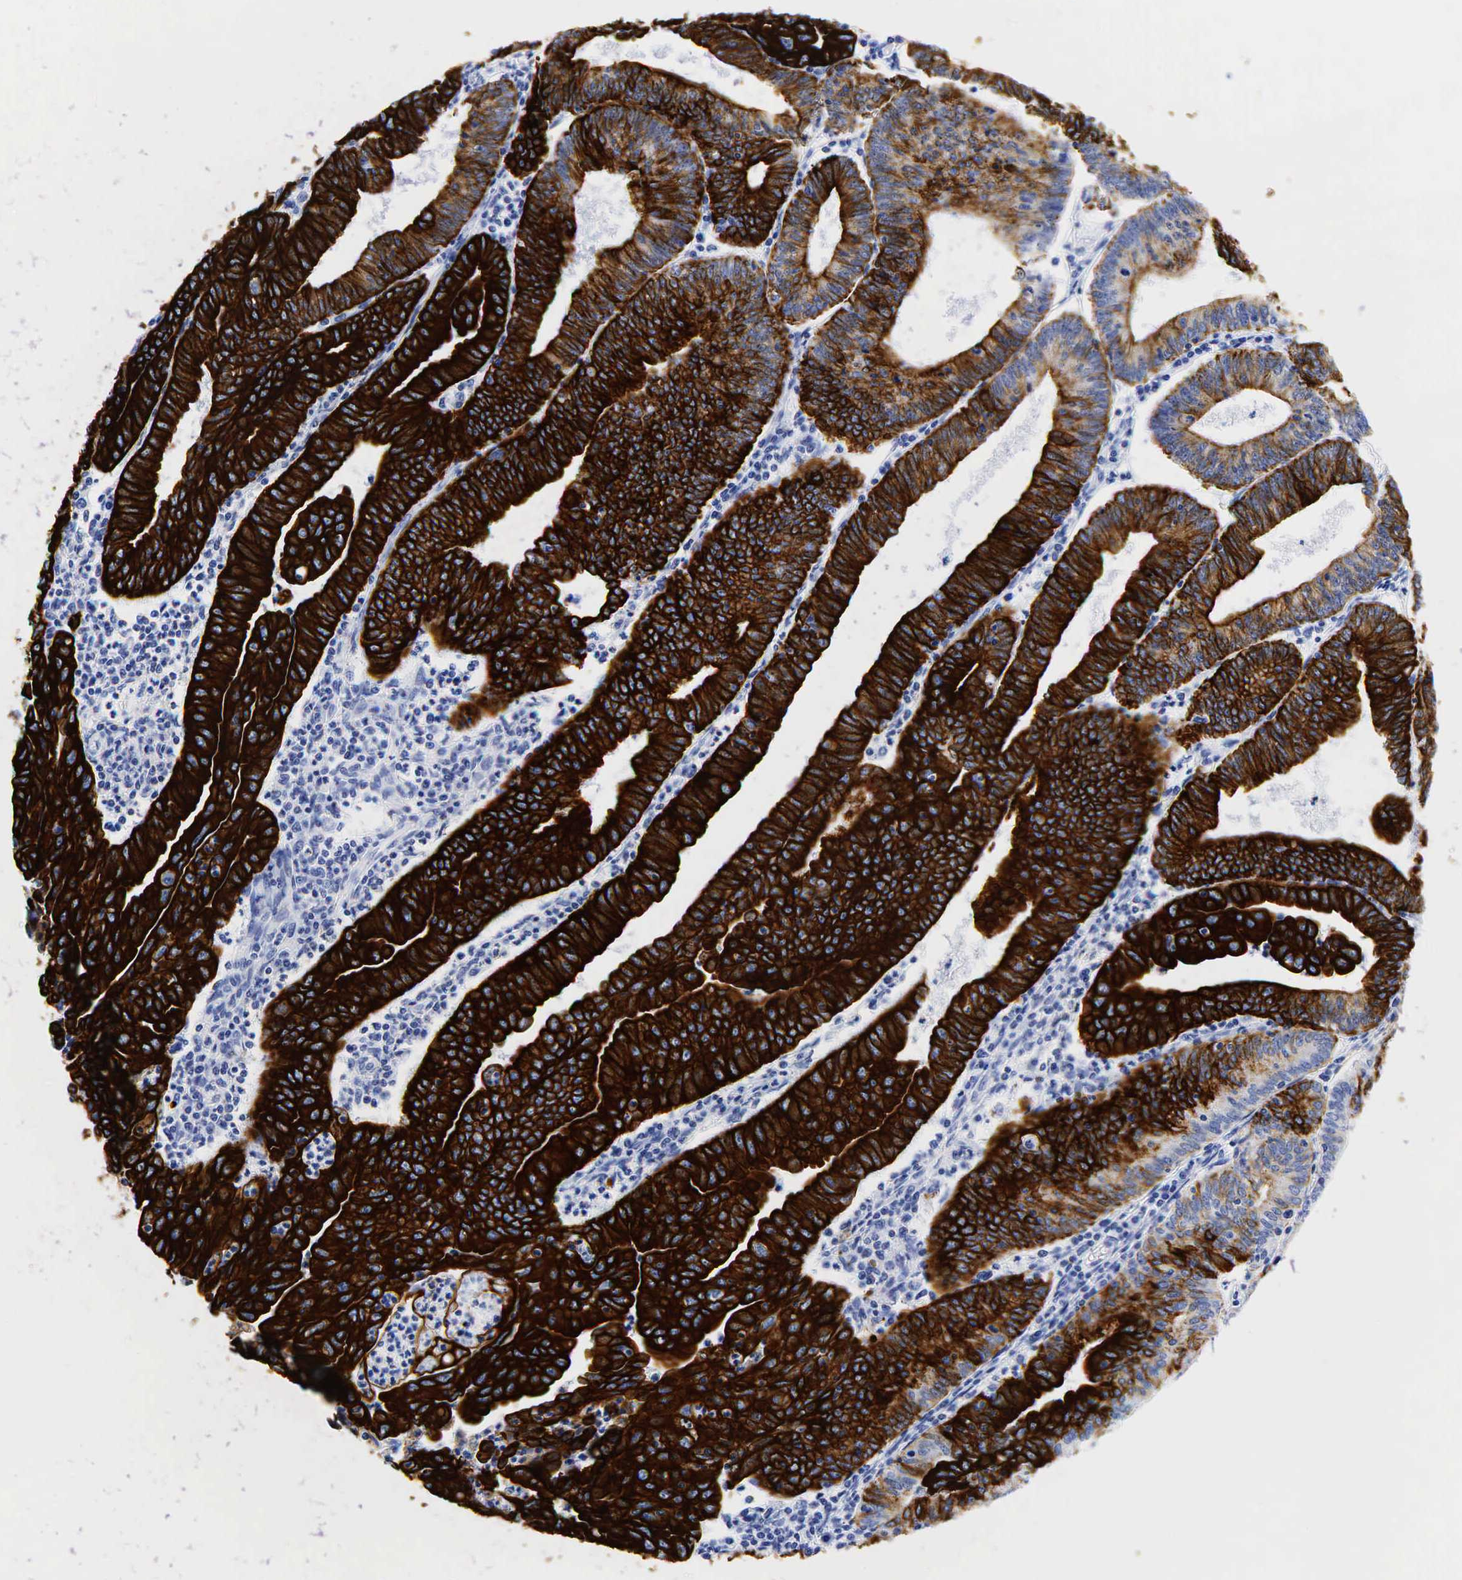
{"staining": {"intensity": "strong", "quantity": ">75%", "location": "cytoplasmic/membranous"}, "tissue": "endometrial cancer", "cell_type": "Tumor cells", "image_type": "cancer", "snomed": [{"axis": "morphology", "description": "Adenocarcinoma, NOS"}, {"axis": "topography", "description": "Endometrium"}], "caption": "A high amount of strong cytoplasmic/membranous staining is appreciated in approximately >75% of tumor cells in endometrial adenocarcinoma tissue. Nuclei are stained in blue.", "gene": "KRT19", "patient": {"sex": "female", "age": 60}}